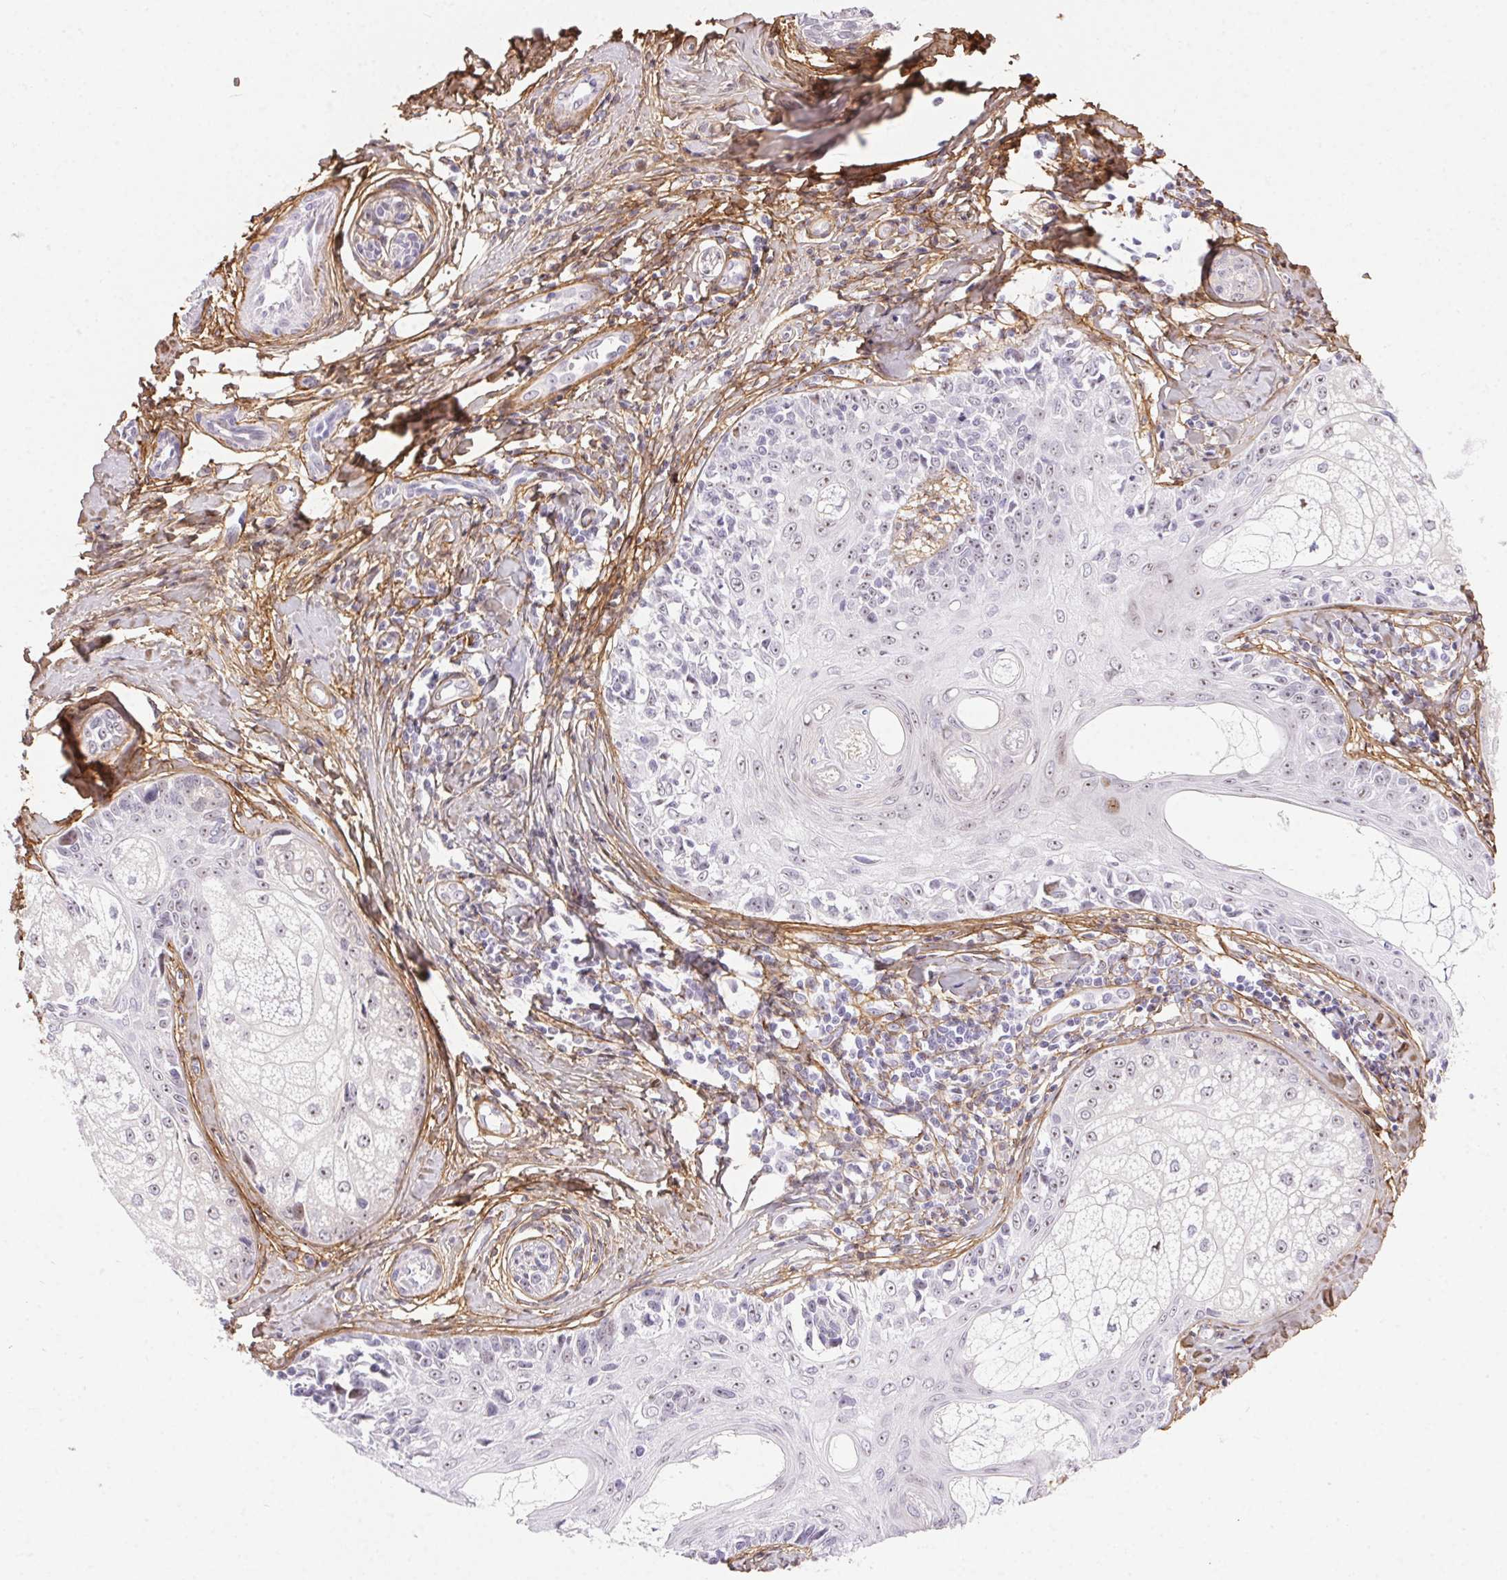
{"staining": {"intensity": "weak", "quantity": "<25%", "location": "nuclear"}, "tissue": "melanoma", "cell_type": "Tumor cells", "image_type": "cancer", "snomed": [{"axis": "morphology", "description": "Malignant melanoma, NOS"}, {"axis": "topography", "description": "Skin"}], "caption": "The micrograph exhibits no significant positivity in tumor cells of melanoma.", "gene": "PDZD2", "patient": {"sex": "female", "age": 86}}